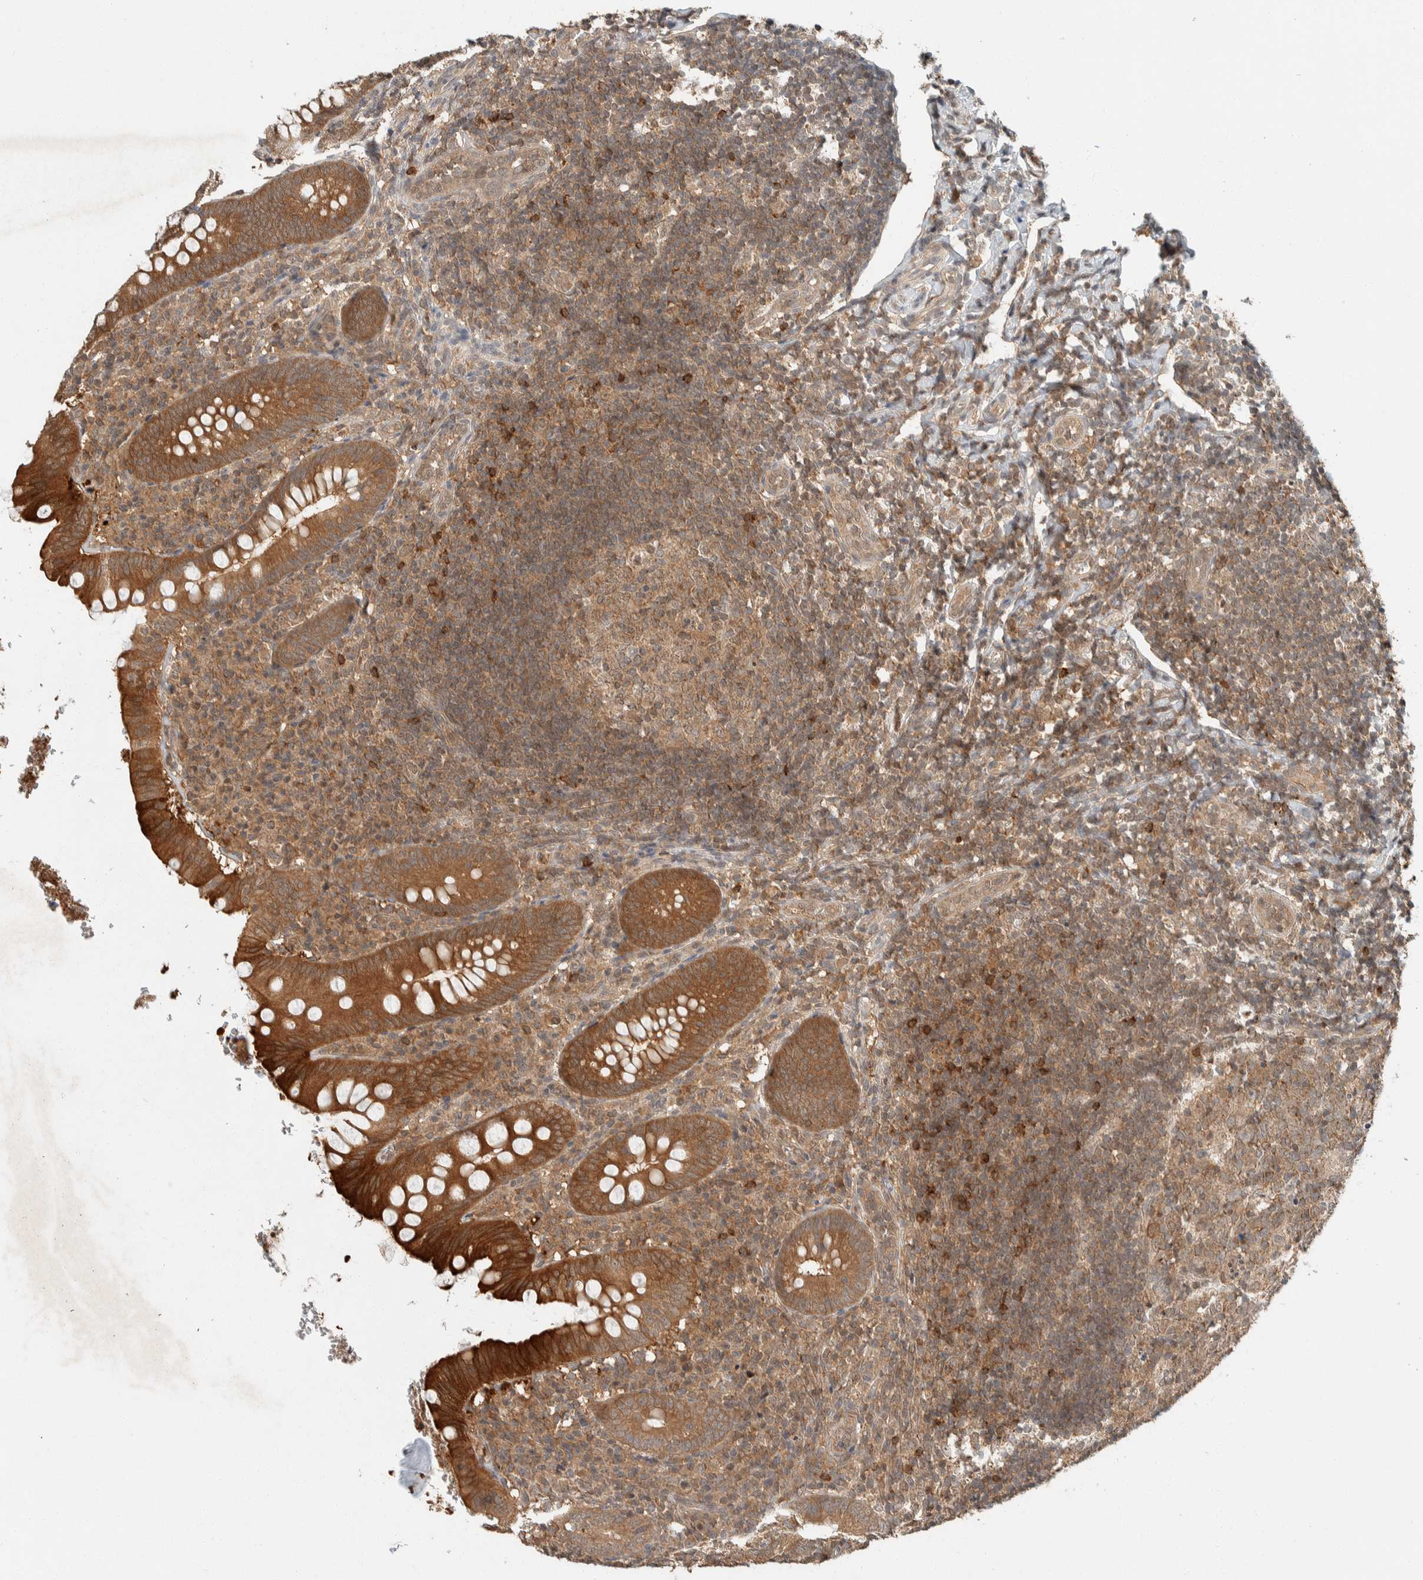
{"staining": {"intensity": "strong", "quantity": ">75%", "location": "cytoplasmic/membranous"}, "tissue": "appendix", "cell_type": "Glandular cells", "image_type": "normal", "snomed": [{"axis": "morphology", "description": "Normal tissue, NOS"}, {"axis": "topography", "description": "Appendix"}], "caption": "Benign appendix displays strong cytoplasmic/membranous positivity in approximately >75% of glandular cells, visualized by immunohistochemistry. (DAB (3,3'-diaminobenzidine) IHC with brightfield microscopy, high magnification).", "gene": "ZNF567", "patient": {"sex": "male", "age": 8}}